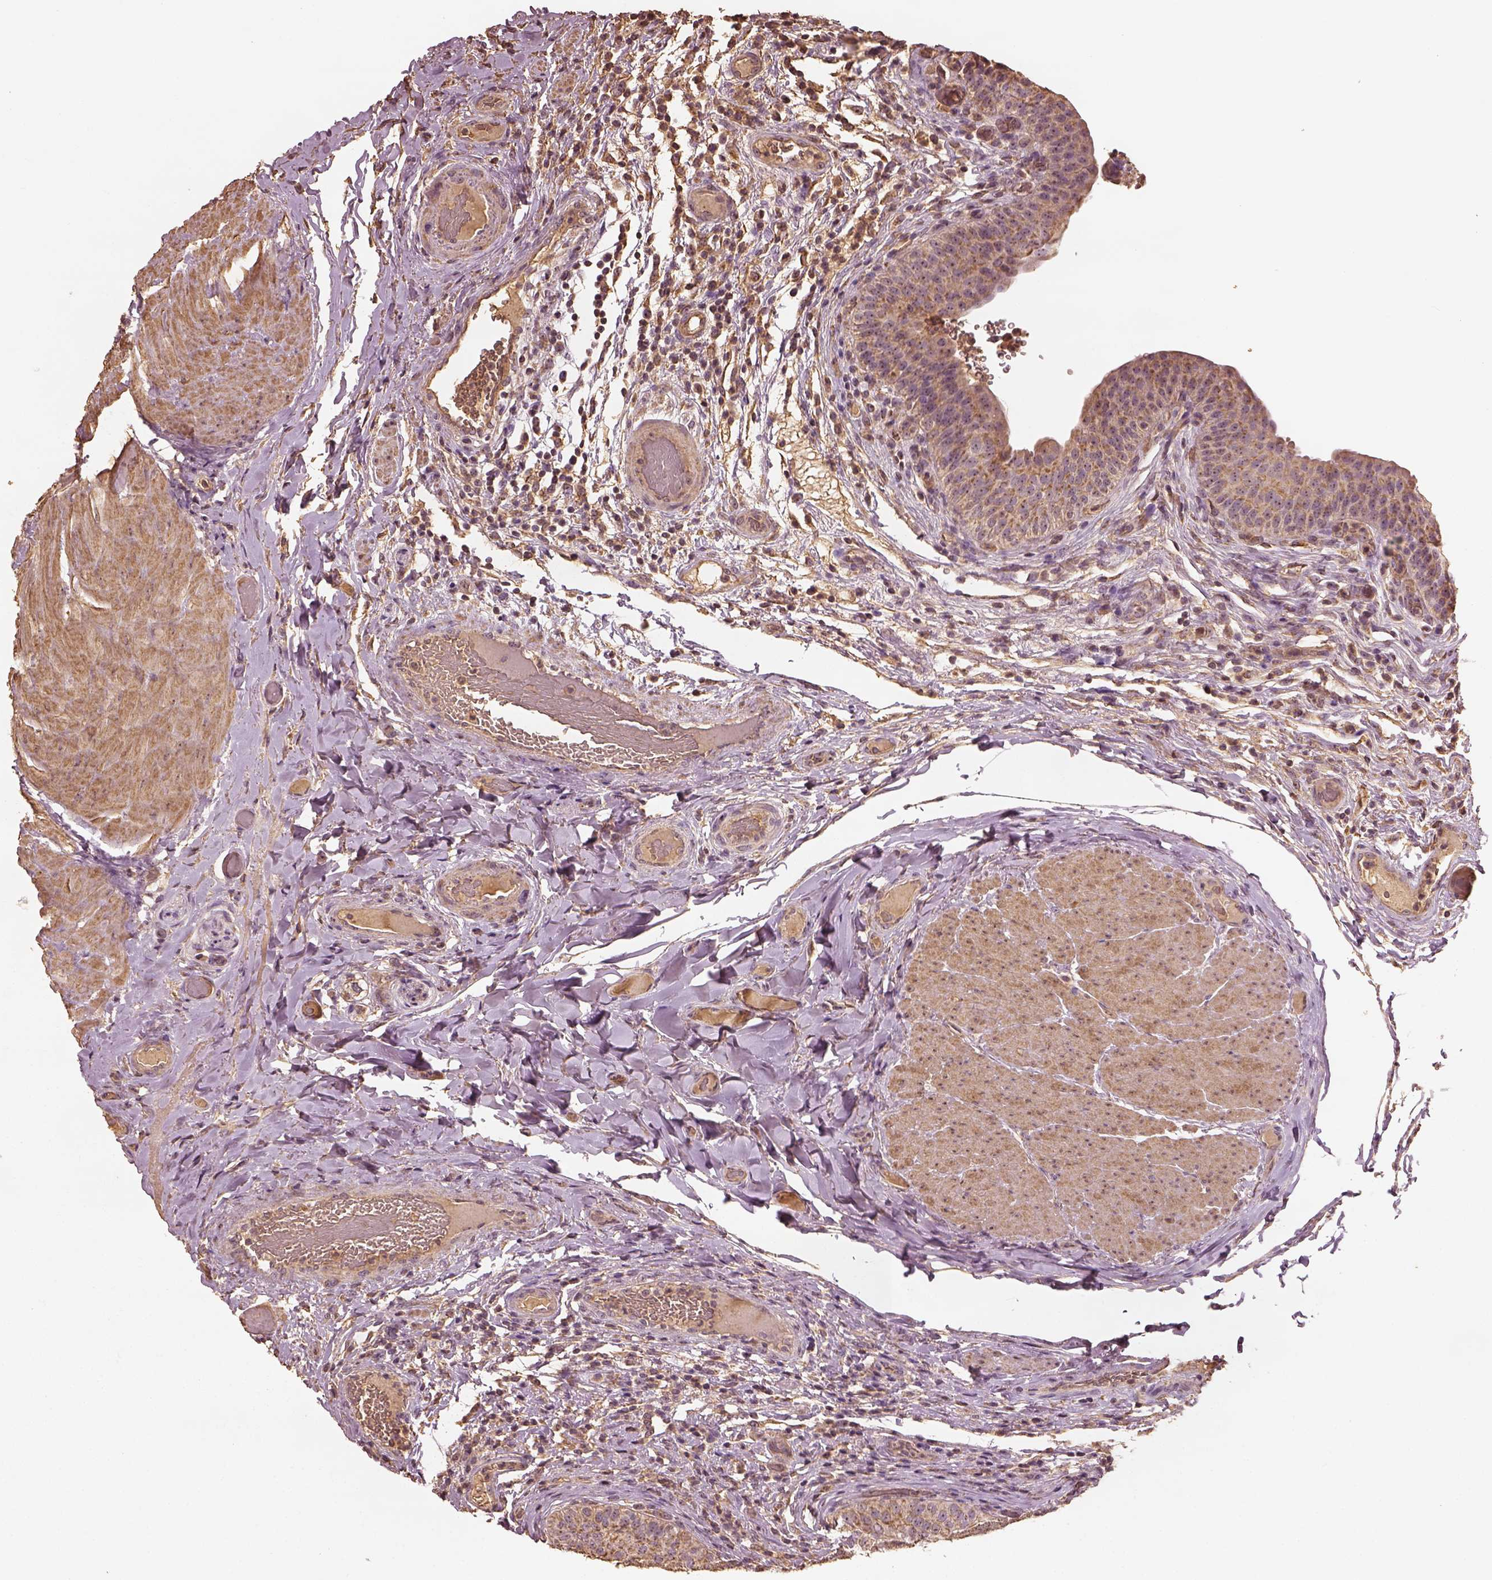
{"staining": {"intensity": "moderate", "quantity": ">75%", "location": "cytoplasmic/membranous,nuclear"}, "tissue": "urinary bladder", "cell_type": "Urothelial cells", "image_type": "normal", "snomed": [{"axis": "morphology", "description": "Normal tissue, NOS"}, {"axis": "topography", "description": "Urinary bladder"}], "caption": "A high-resolution photomicrograph shows immunohistochemistry (IHC) staining of normal urinary bladder, which demonstrates moderate cytoplasmic/membranous,nuclear staining in approximately >75% of urothelial cells. (brown staining indicates protein expression, while blue staining denotes nuclei).", "gene": "PTGES2", "patient": {"sex": "male", "age": 66}}